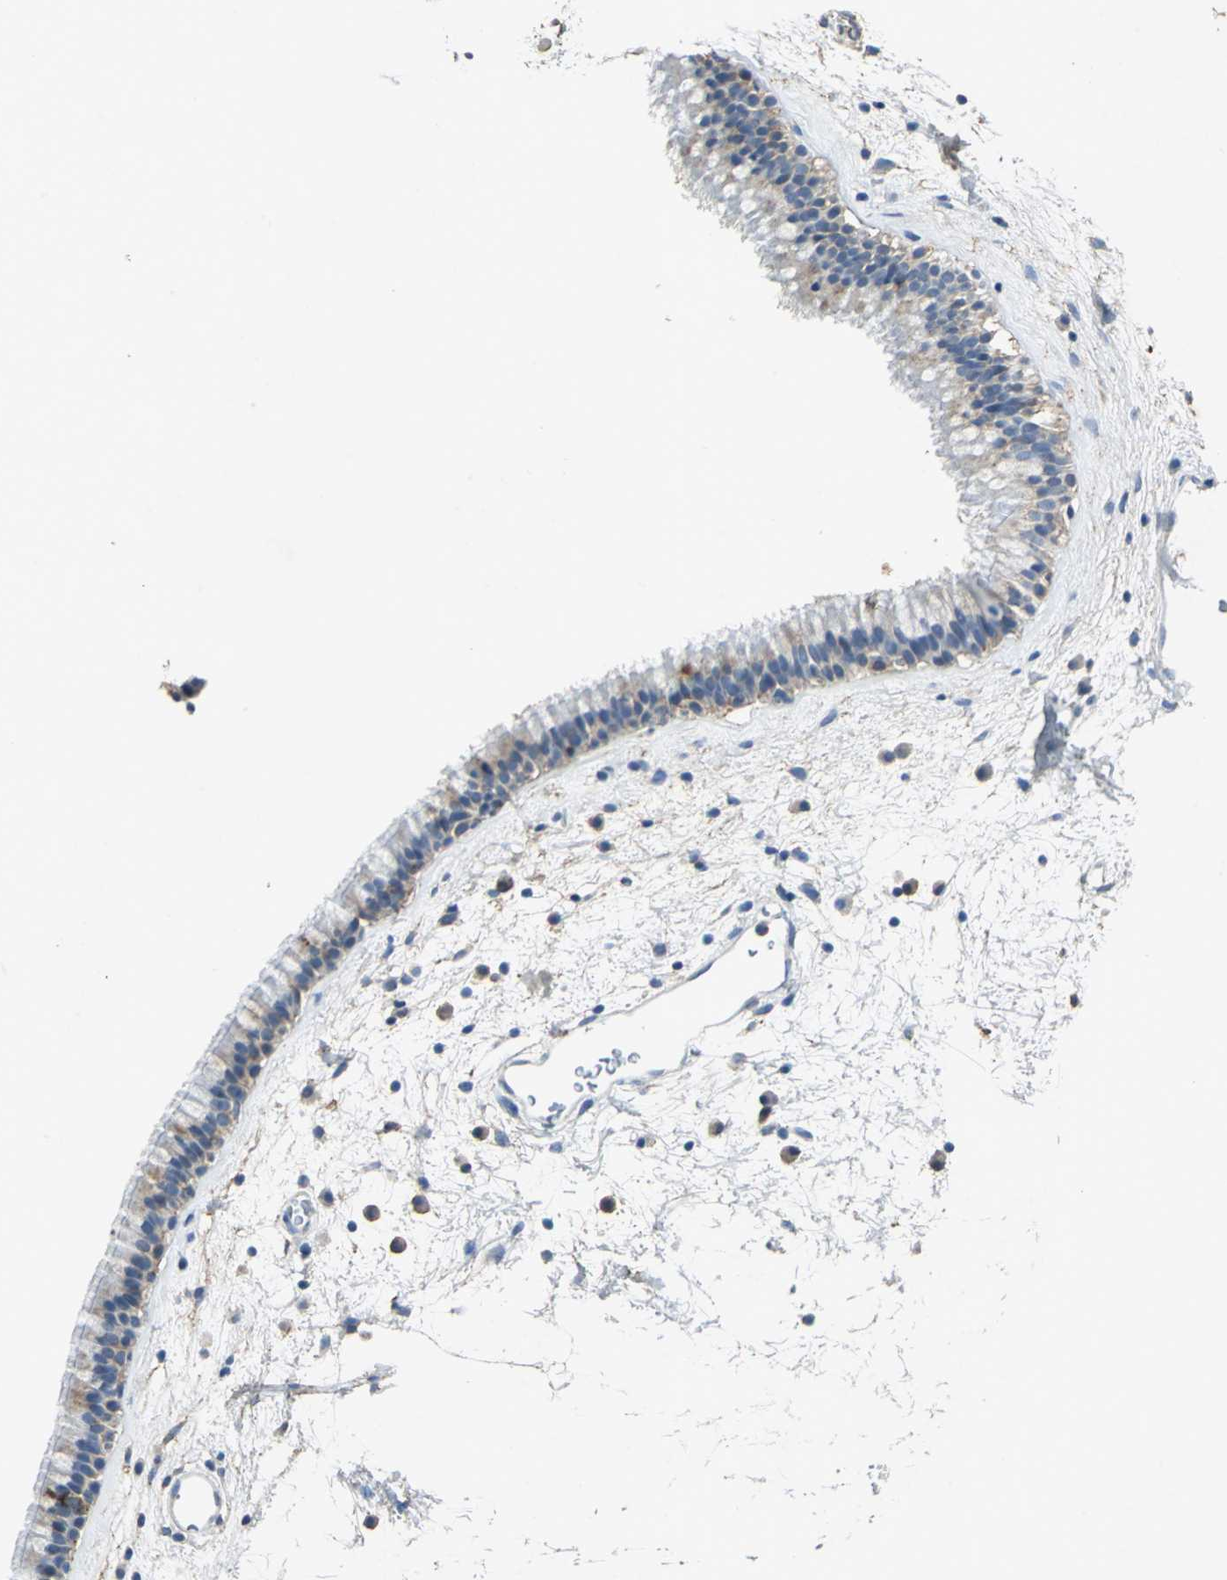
{"staining": {"intensity": "strong", "quantity": "<25%", "location": "cytoplasmic/membranous"}, "tissue": "nasopharynx", "cell_type": "Respiratory epithelial cells", "image_type": "normal", "snomed": [{"axis": "morphology", "description": "Normal tissue, NOS"}, {"axis": "morphology", "description": "Inflammation, NOS"}, {"axis": "topography", "description": "Nasopharynx"}], "caption": "Strong cytoplasmic/membranous protein positivity is appreciated in approximately <25% of respiratory epithelial cells in nasopharynx.", "gene": "CAMK2B", "patient": {"sex": "male", "age": 48}}